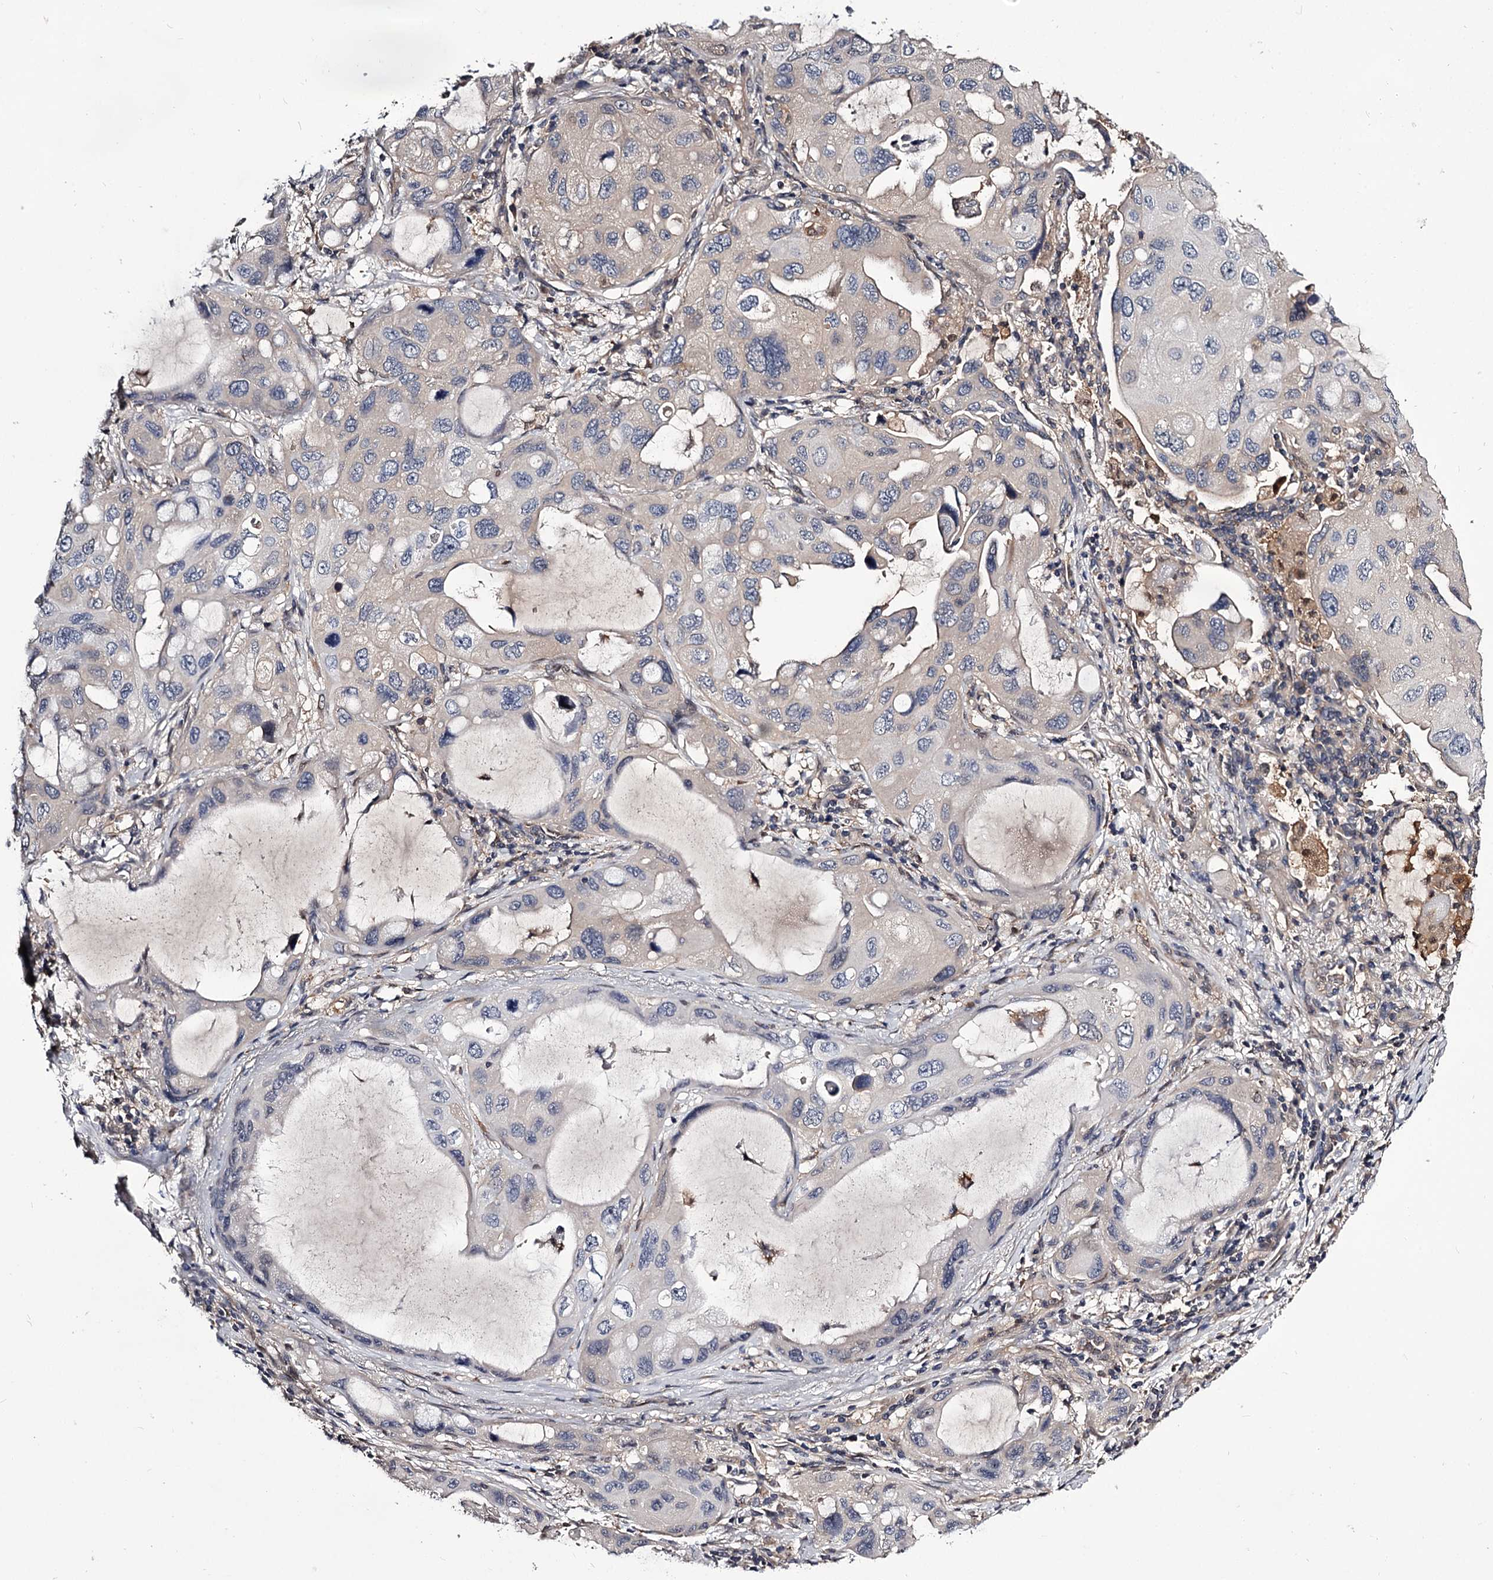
{"staining": {"intensity": "negative", "quantity": "none", "location": "none"}, "tissue": "lung cancer", "cell_type": "Tumor cells", "image_type": "cancer", "snomed": [{"axis": "morphology", "description": "Squamous cell carcinoma, NOS"}, {"axis": "topography", "description": "Lung"}], "caption": "Immunohistochemical staining of lung squamous cell carcinoma exhibits no significant expression in tumor cells.", "gene": "GSTO1", "patient": {"sex": "female", "age": 73}}